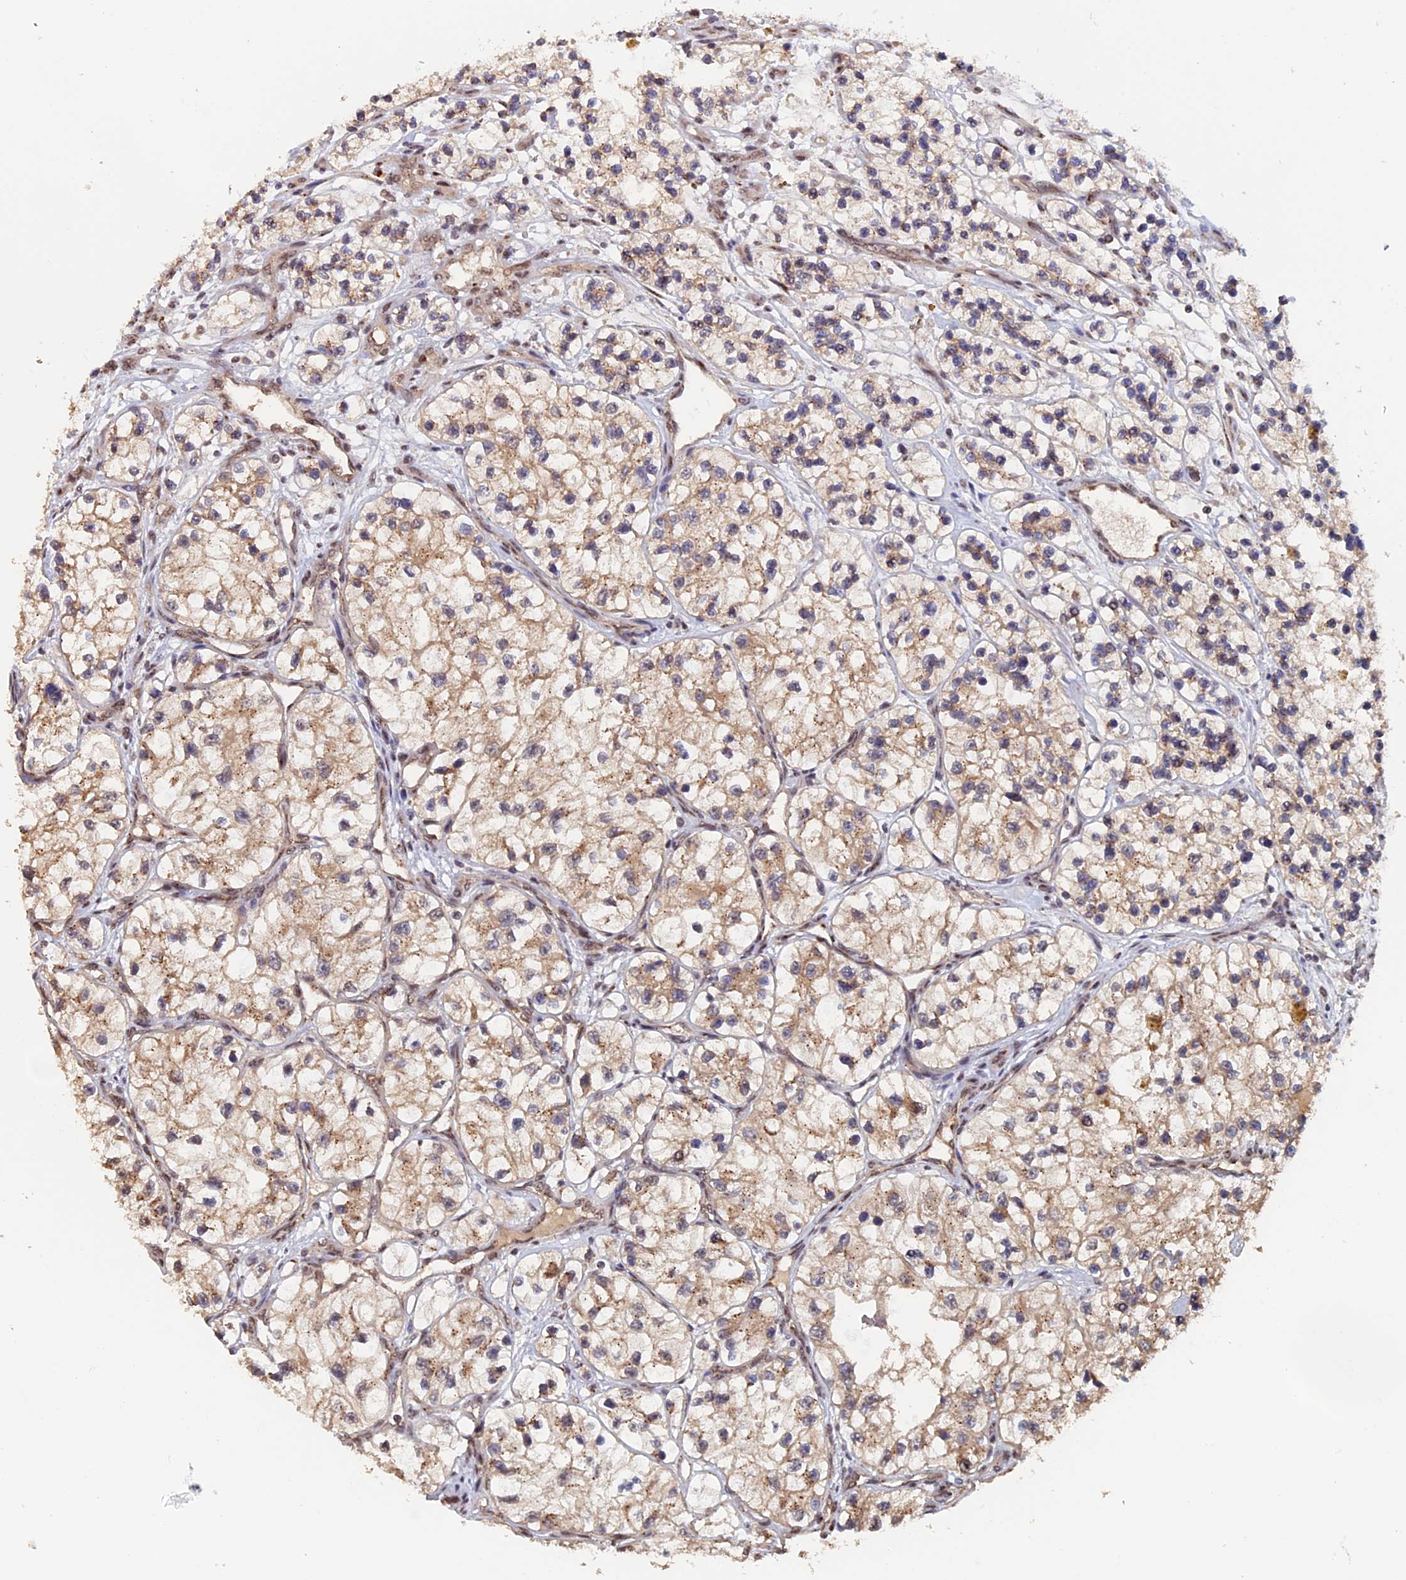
{"staining": {"intensity": "moderate", "quantity": ">75%", "location": "cytoplasmic/membranous"}, "tissue": "renal cancer", "cell_type": "Tumor cells", "image_type": "cancer", "snomed": [{"axis": "morphology", "description": "Adenocarcinoma, NOS"}, {"axis": "topography", "description": "Kidney"}], "caption": "Human adenocarcinoma (renal) stained with a brown dye reveals moderate cytoplasmic/membranous positive staining in approximately >75% of tumor cells.", "gene": "PIGQ", "patient": {"sex": "female", "age": 57}}